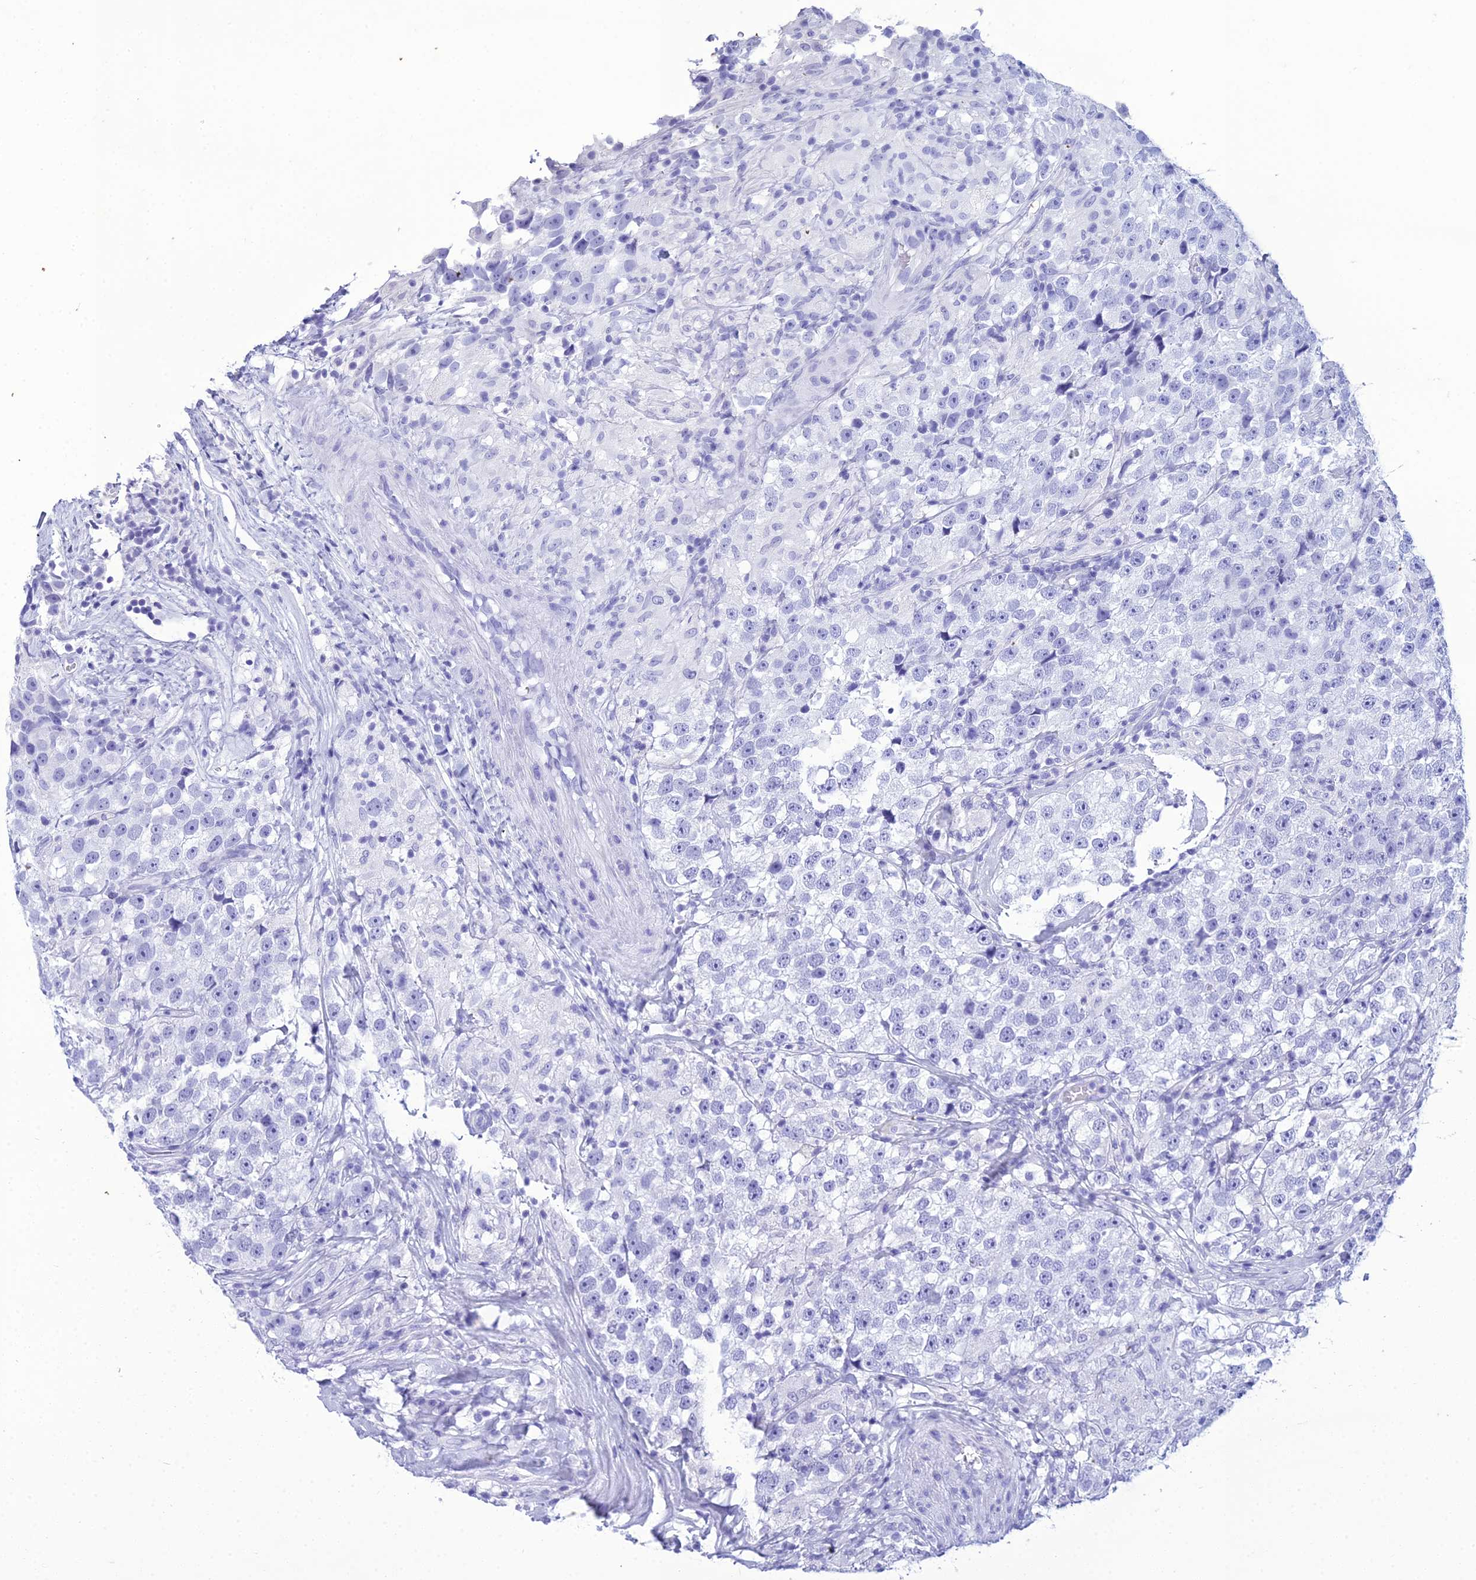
{"staining": {"intensity": "negative", "quantity": "none", "location": "none"}, "tissue": "testis cancer", "cell_type": "Tumor cells", "image_type": "cancer", "snomed": [{"axis": "morphology", "description": "Seminoma, NOS"}, {"axis": "topography", "description": "Testis"}], "caption": "This is a photomicrograph of immunohistochemistry (IHC) staining of testis seminoma, which shows no expression in tumor cells.", "gene": "ZNF442", "patient": {"sex": "male", "age": 46}}